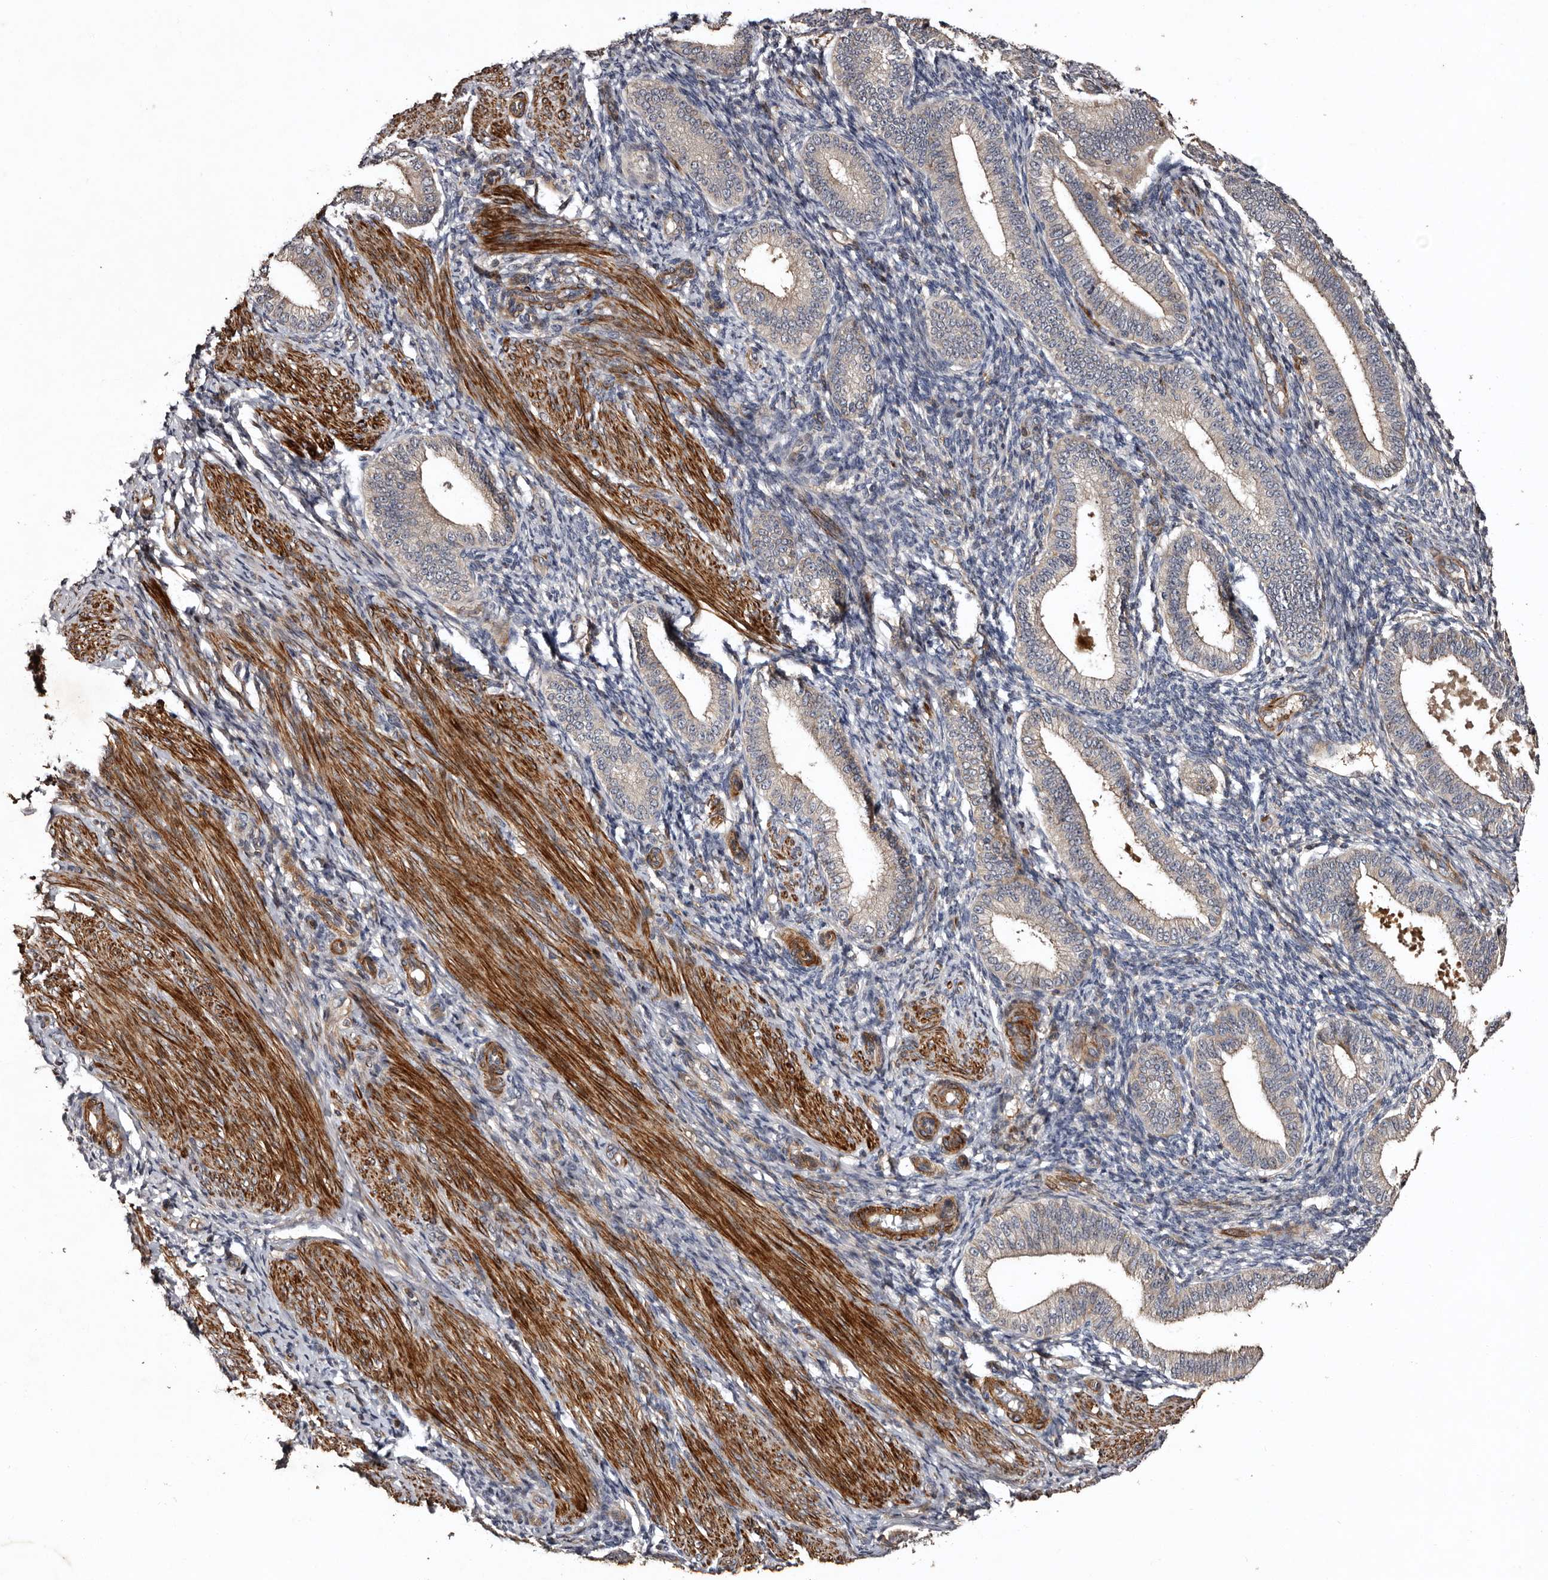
{"staining": {"intensity": "weak", "quantity": "<25%", "location": "cytoplasmic/membranous"}, "tissue": "endometrium", "cell_type": "Cells in endometrial stroma", "image_type": "normal", "snomed": [{"axis": "morphology", "description": "Normal tissue, NOS"}, {"axis": "topography", "description": "Endometrium"}], "caption": "Immunohistochemical staining of normal endometrium exhibits no significant staining in cells in endometrial stroma.", "gene": "PRKD3", "patient": {"sex": "female", "age": 39}}